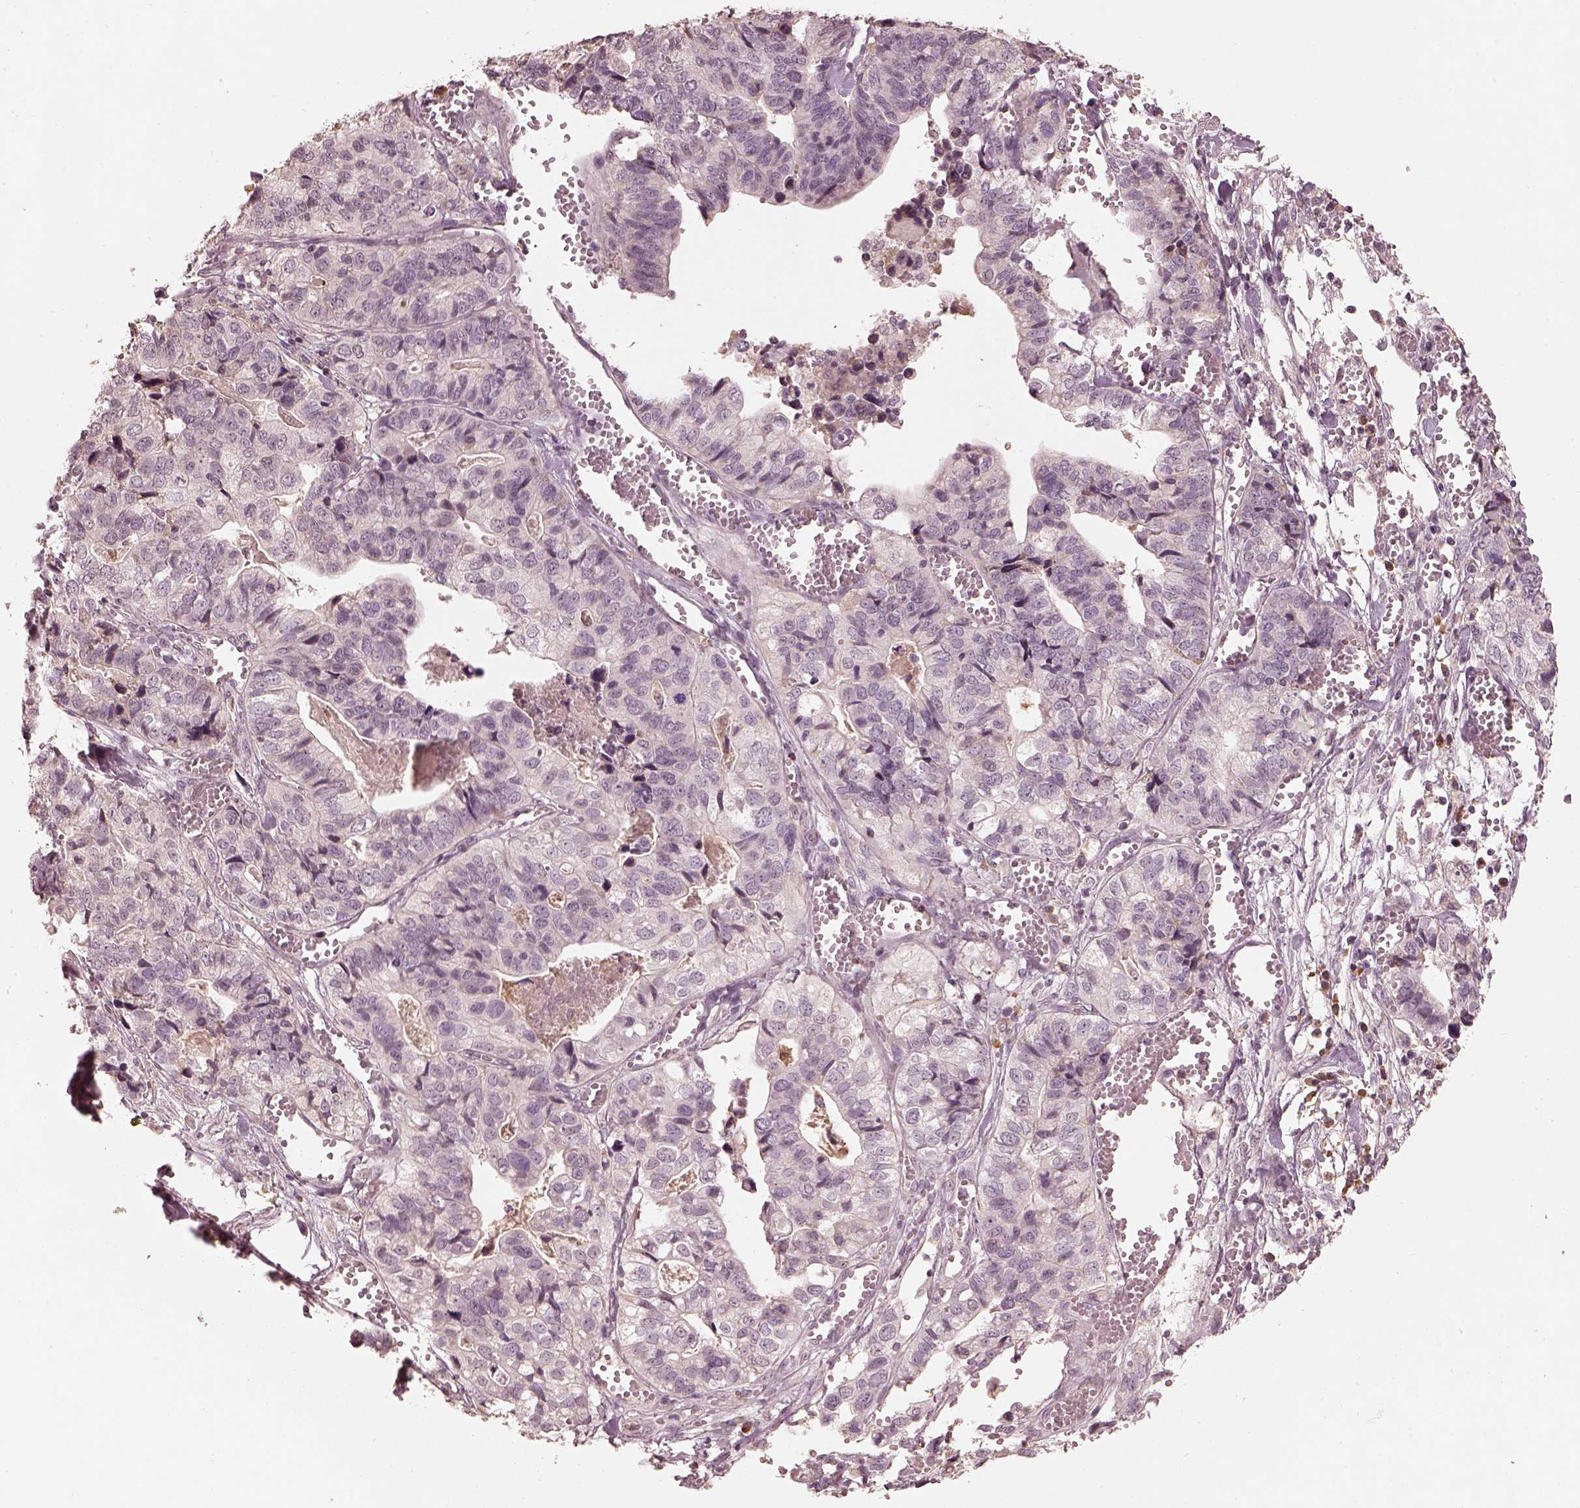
{"staining": {"intensity": "negative", "quantity": "none", "location": "none"}, "tissue": "stomach cancer", "cell_type": "Tumor cells", "image_type": "cancer", "snomed": [{"axis": "morphology", "description": "Adenocarcinoma, NOS"}, {"axis": "topography", "description": "Stomach, upper"}], "caption": "Micrograph shows no significant protein expression in tumor cells of adenocarcinoma (stomach).", "gene": "CALR3", "patient": {"sex": "female", "age": 67}}